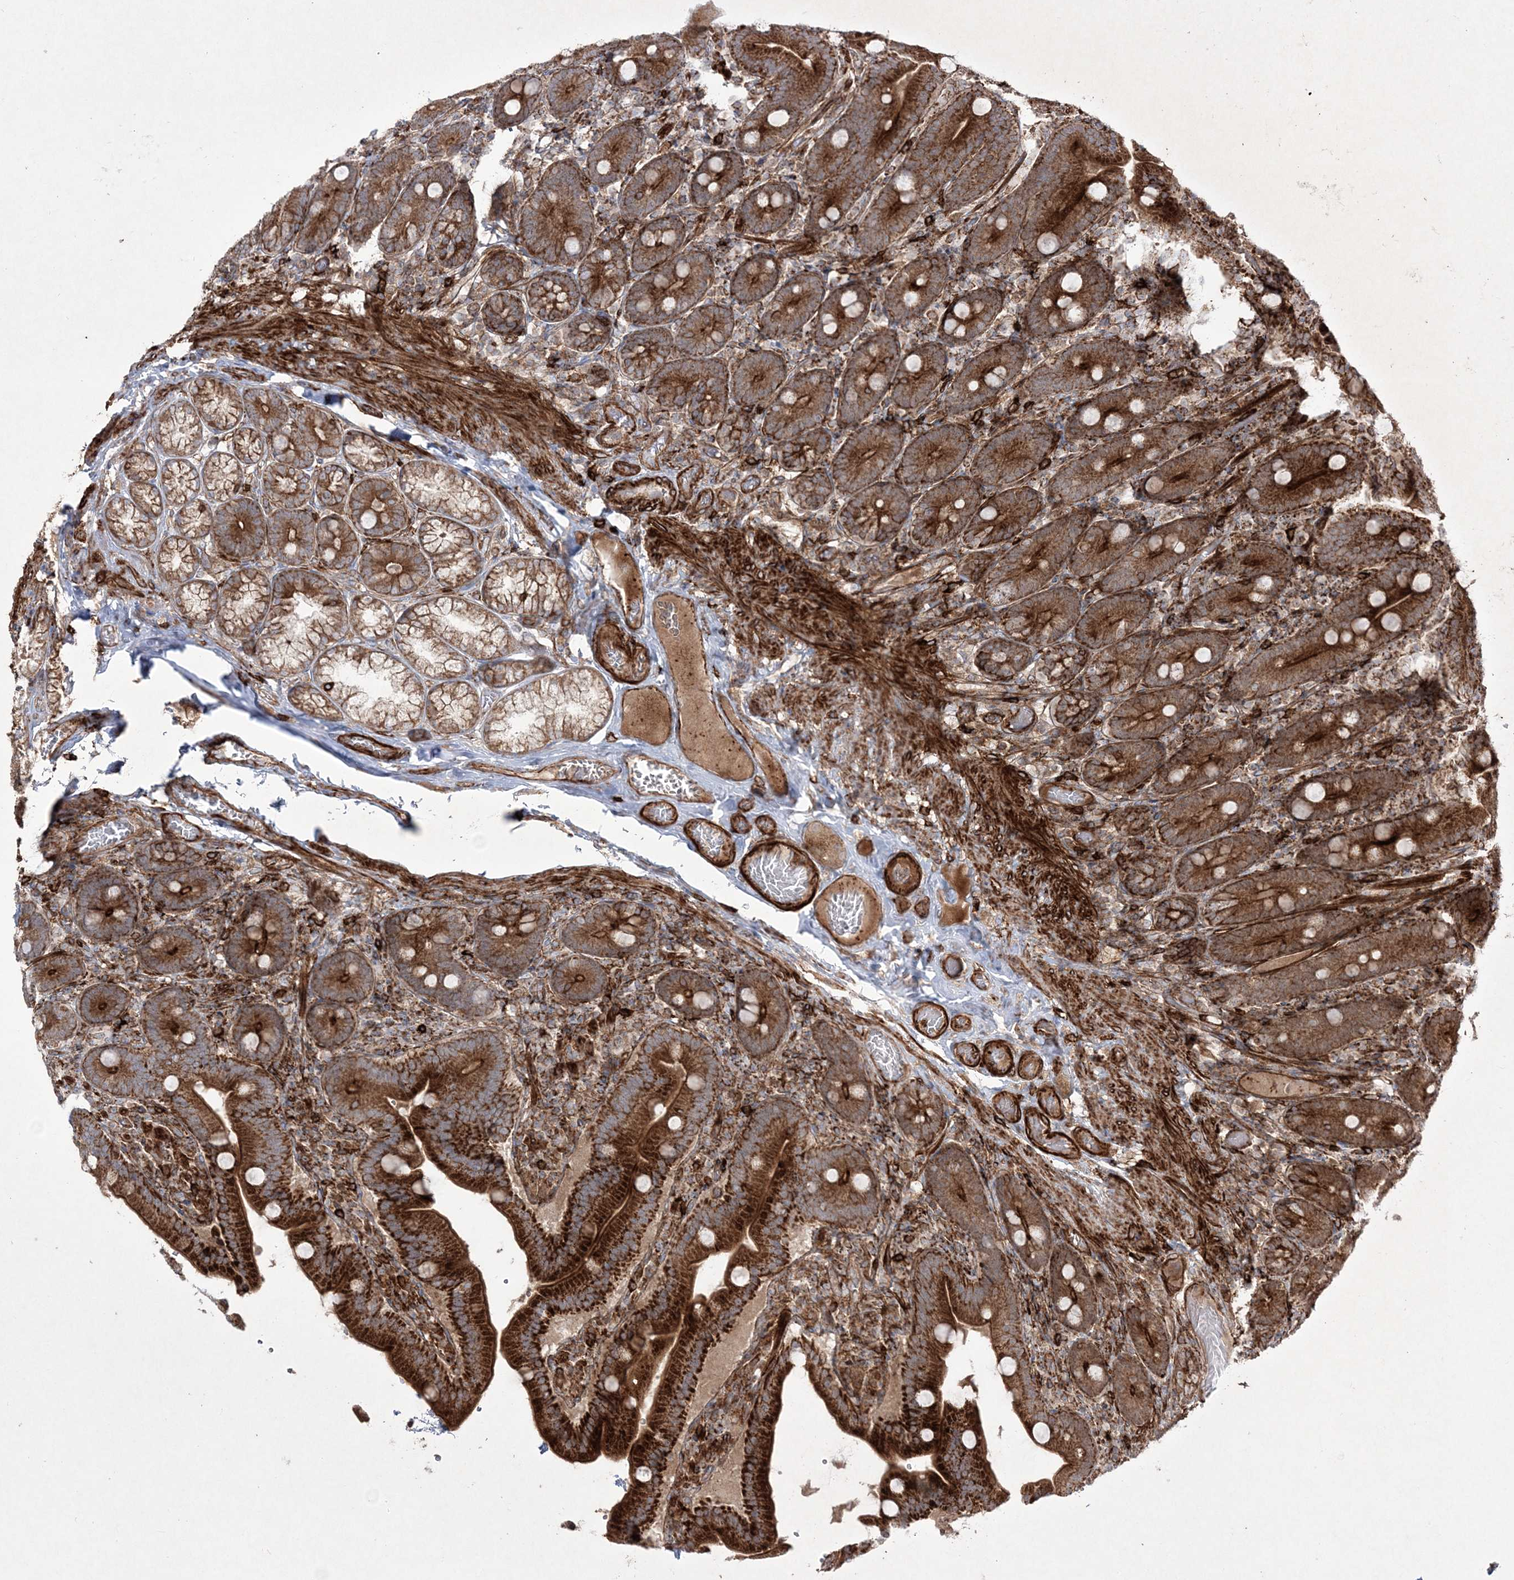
{"staining": {"intensity": "strong", "quantity": ">75%", "location": "cytoplasmic/membranous"}, "tissue": "duodenum", "cell_type": "Glandular cells", "image_type": "normal", "snomed": [{"axis": "morphology", "description": "Normal tissue, NOS"}, {"axis": "topography", "description": "Duodenum"}], "caption": "Glandular cells display high levels of strong cytoplasmic/membranous staining in about >75% of cells in benign human duodenum. Immunohistochemistry stains the protein in brown and the nuclei are stained blue.", "gene": "RICTOR", "patient": {"sex": "female", "age": 62}}